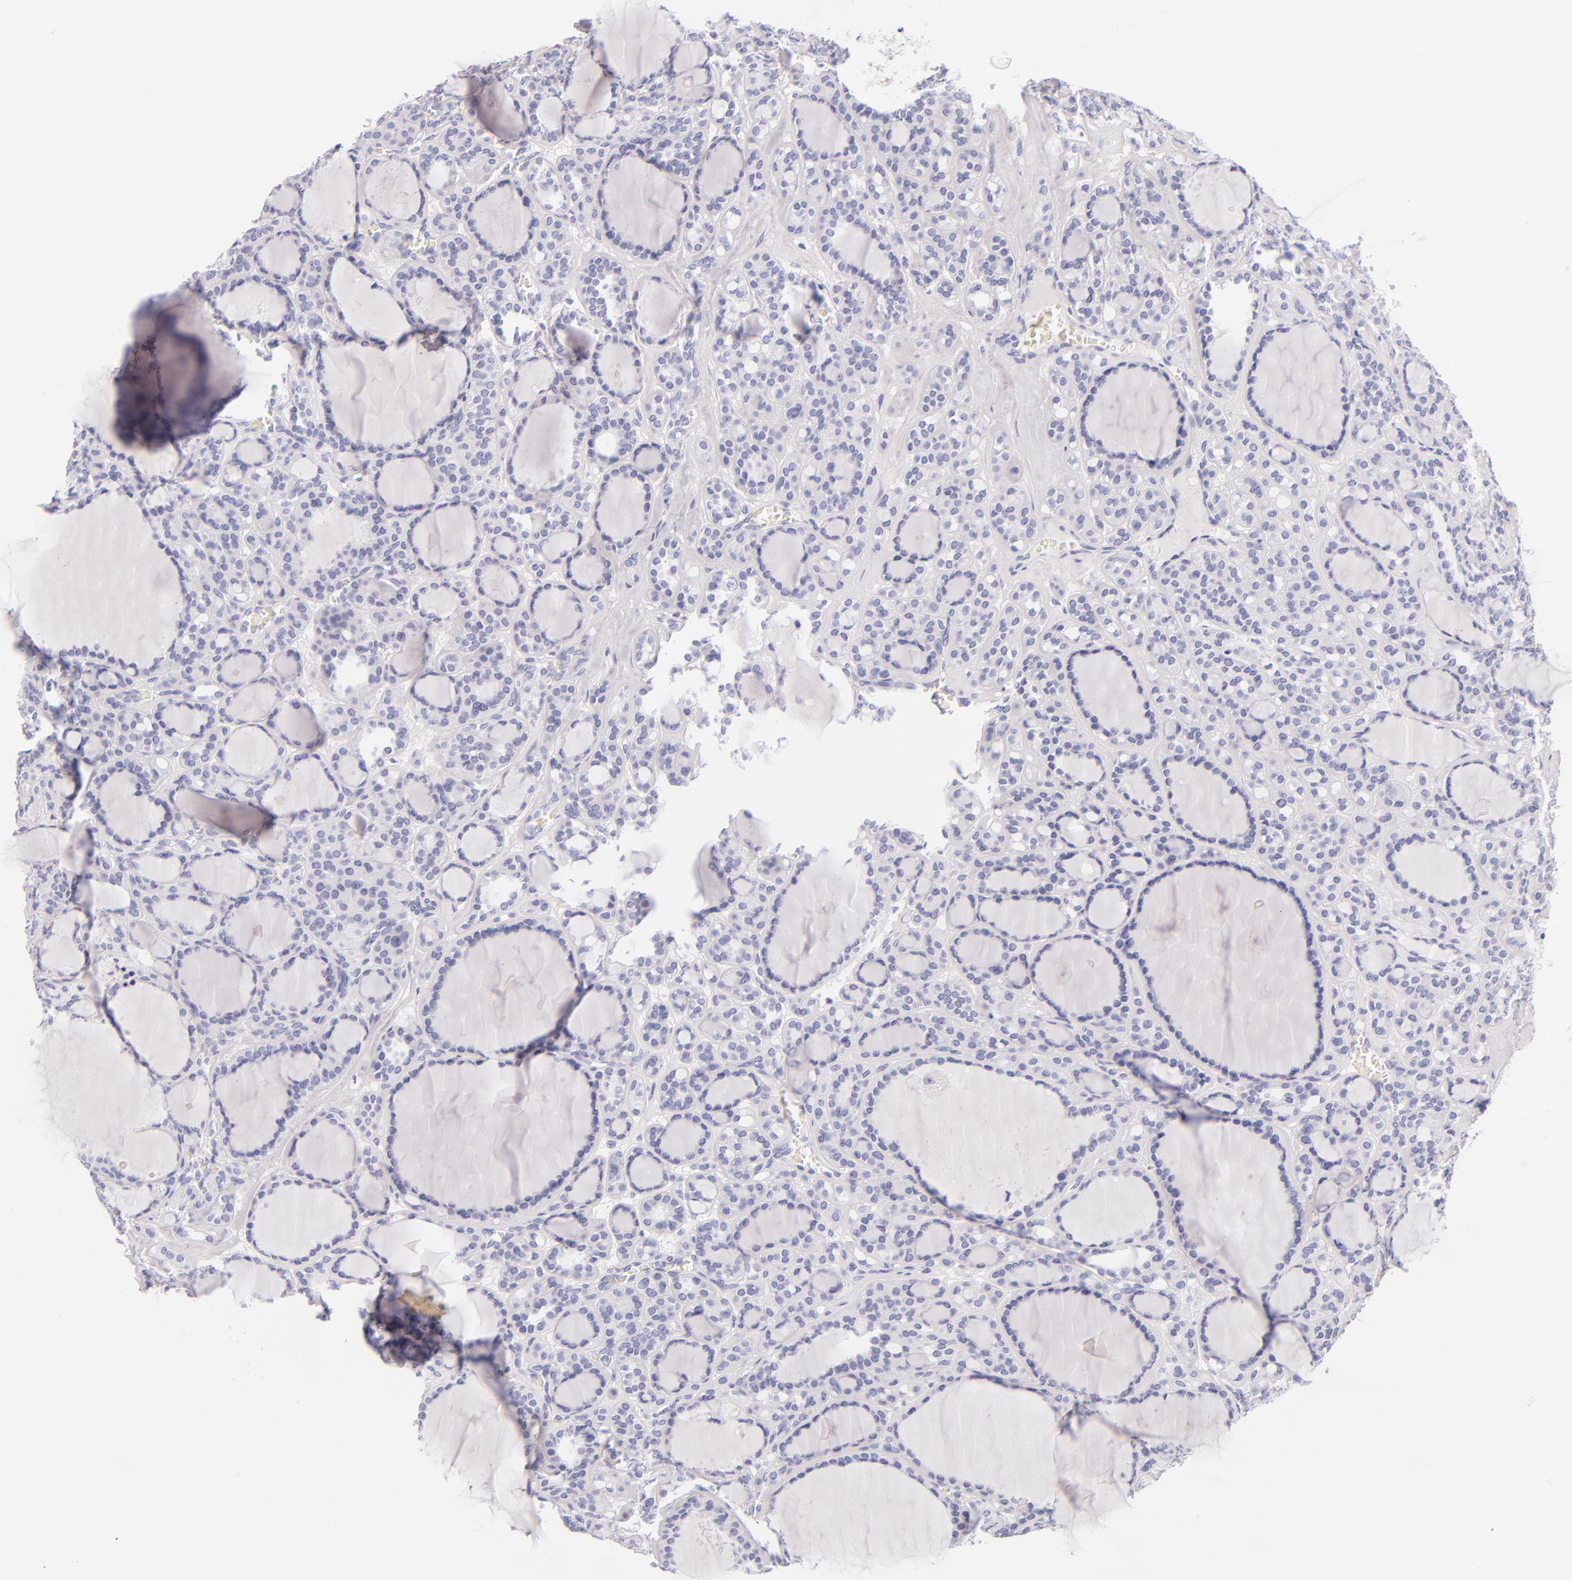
{"staining": {"intensity": "negative", "quantity": "none", "location": "none"}, "tissue": "thyroid cancer", "cell_type": "Tumor cells", "image_type": "cancer", "snomed": [{"axis": "morphology", "description": "Follicular adenoma carcinoma, NOS"}, {"axis": "topography", "description": "Thyroid gland"}], "caption": "Follicular adenoma carcinoma (thyroid) stained for a protein using immunohistochemistry (IHC) shows no expression tumor cells.", "gene": "INA", "patient": {"sex": "female", "age": 71}}